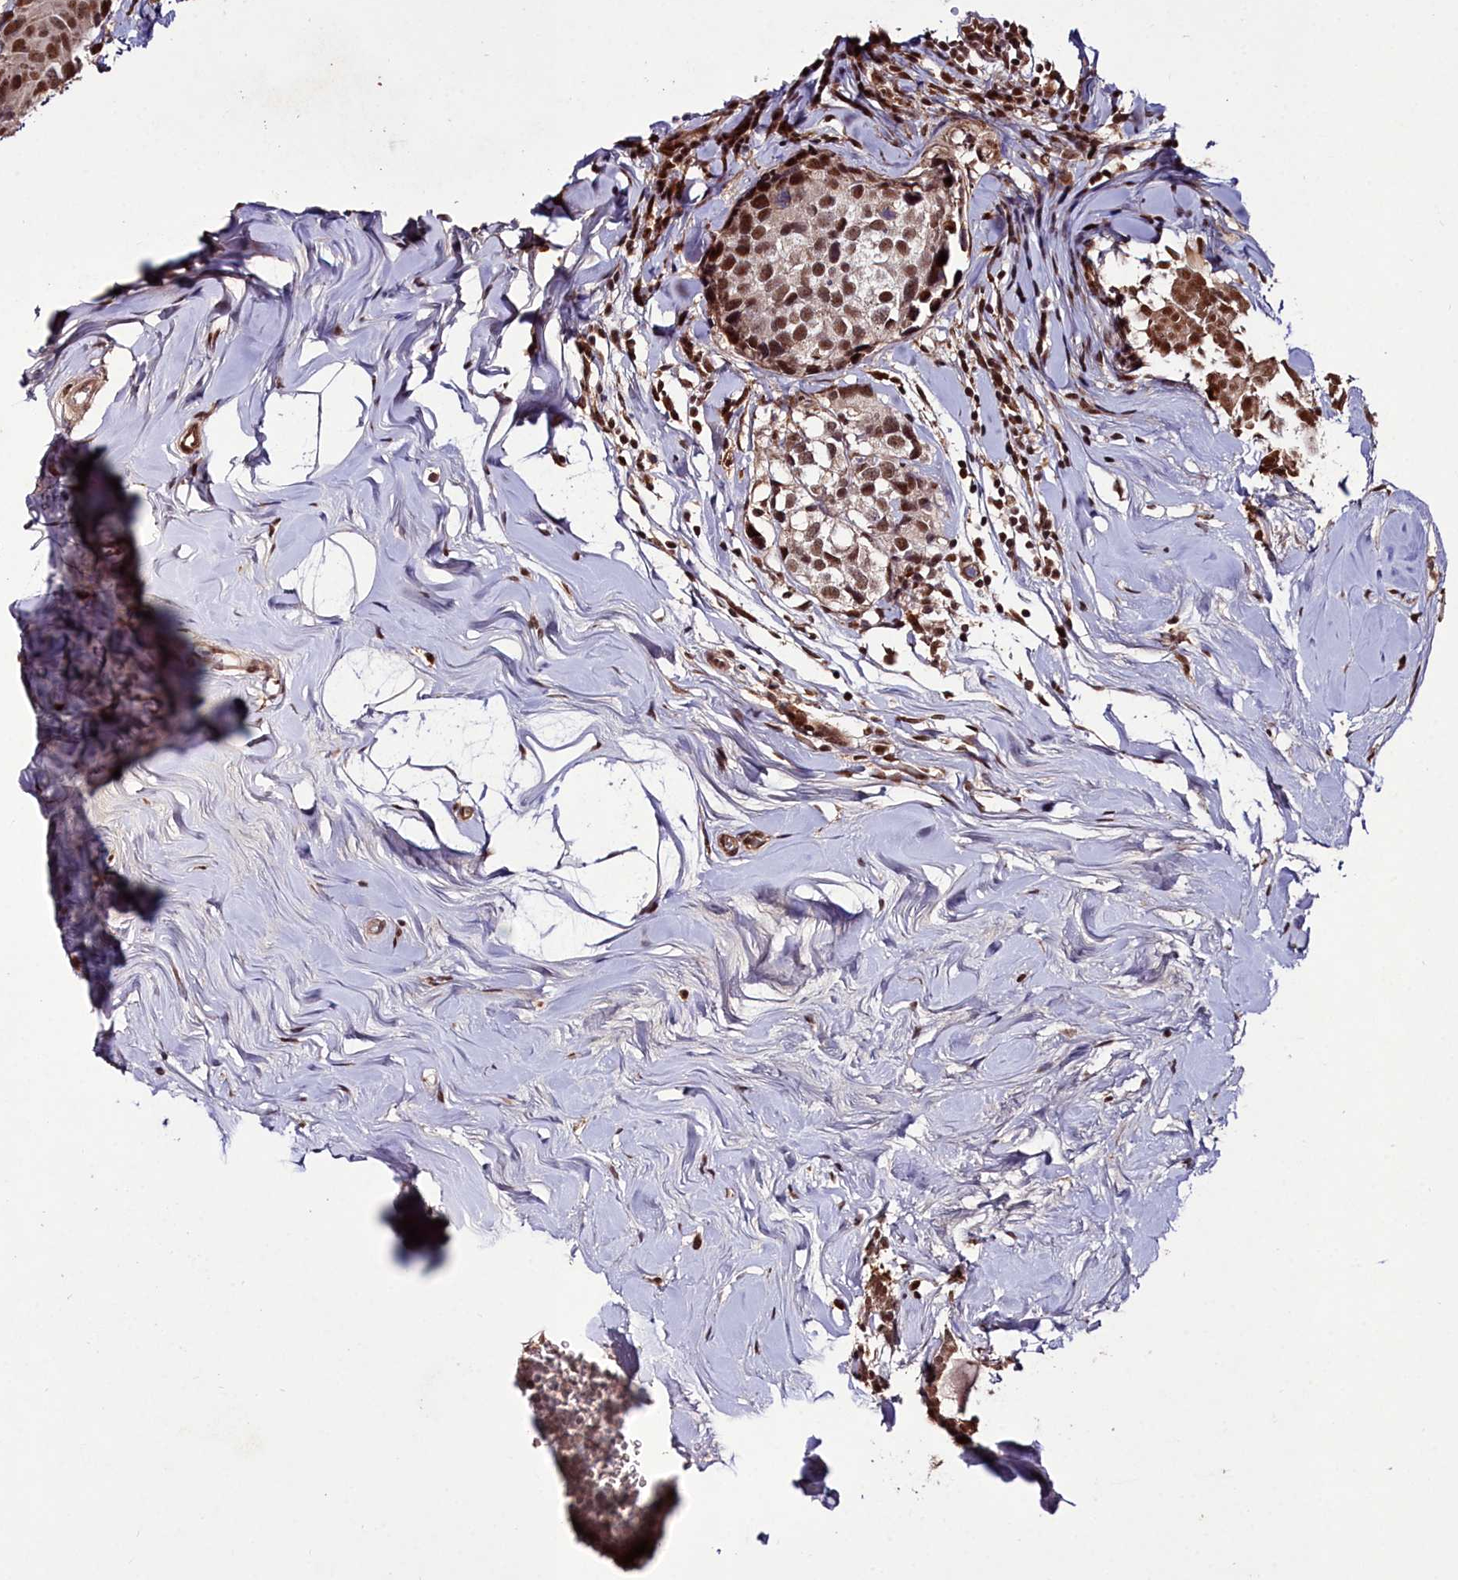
{"staining": {"intensity": "moderate", "quantity": ">75%", "location": "nuclear"}, "tissue": "breast cancer", "cell_type": "Tumor cells", "image_type": "cancer", "snomed": [{"axis": "morphology", "description": "Lobular carcinoma"}, {"axis": "topography", "description": "Breast"}], "caption": "Human breast lobular carcinoma stained with a brown dye reveals moderate nuclear positive expression in approximately >75% of tumor cells.", "gene": "CXXC1", "patient": {"sex": "female", "age": 59}}